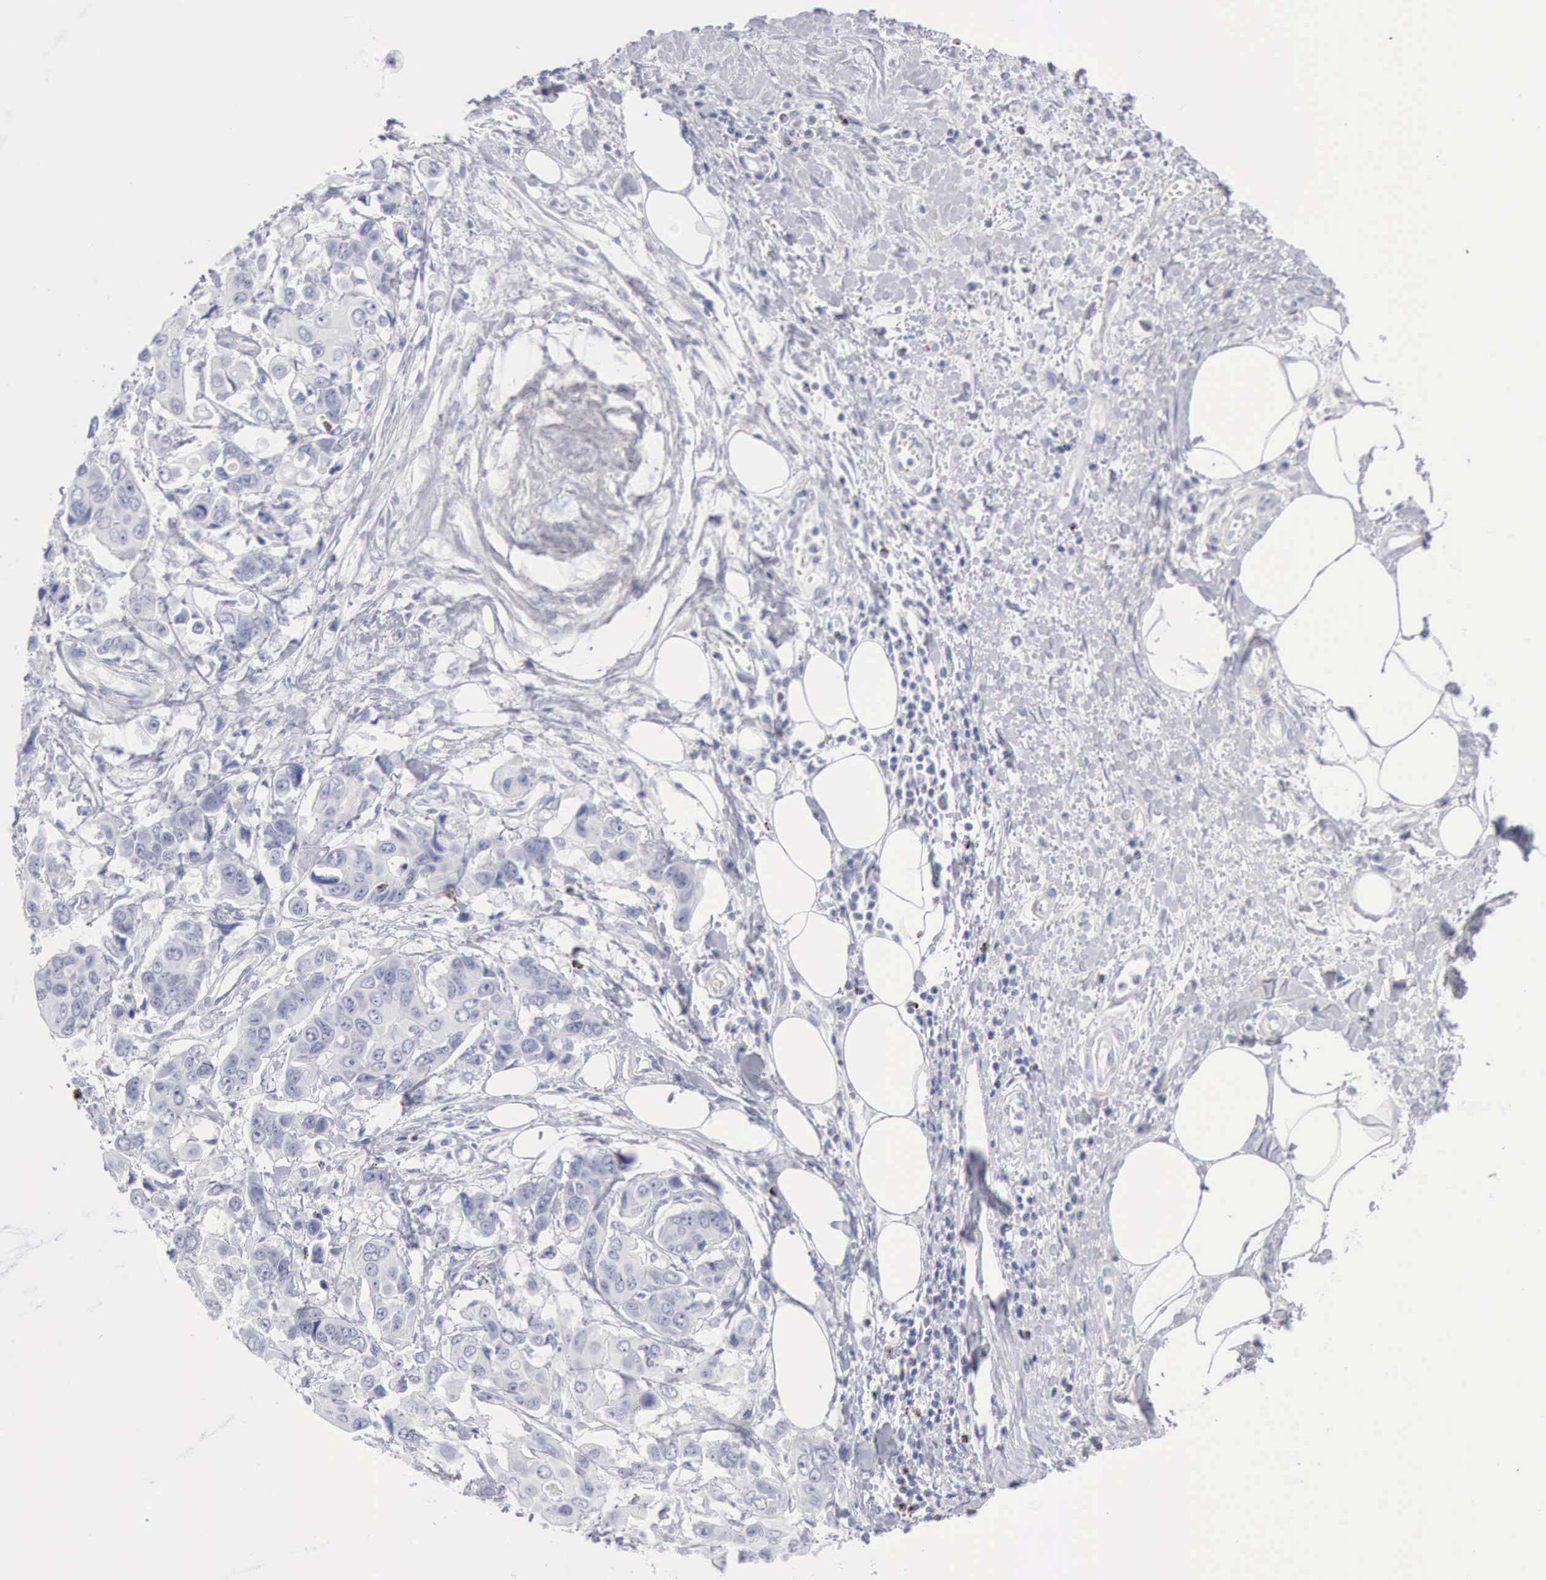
{"staining": {"intensity": "negative", "quantity": "none", "location": "none"}, "tissue": "stomach cancer", "cell_type": "Tumor cells", "image_type": "cancer", "snomed": [{"axis": "morphology", "description": "Adenocarcinoma, NOS"}, {"axis": "topography", "description": "Stomach, upper"}], "caption": "IHC photomicrograph of human stomach cancer stained for a protein (brown), which demonstrates no positivity in tumor cells.", "gene": "GZMB", "patient": {"sex": "male", "age": 80}}